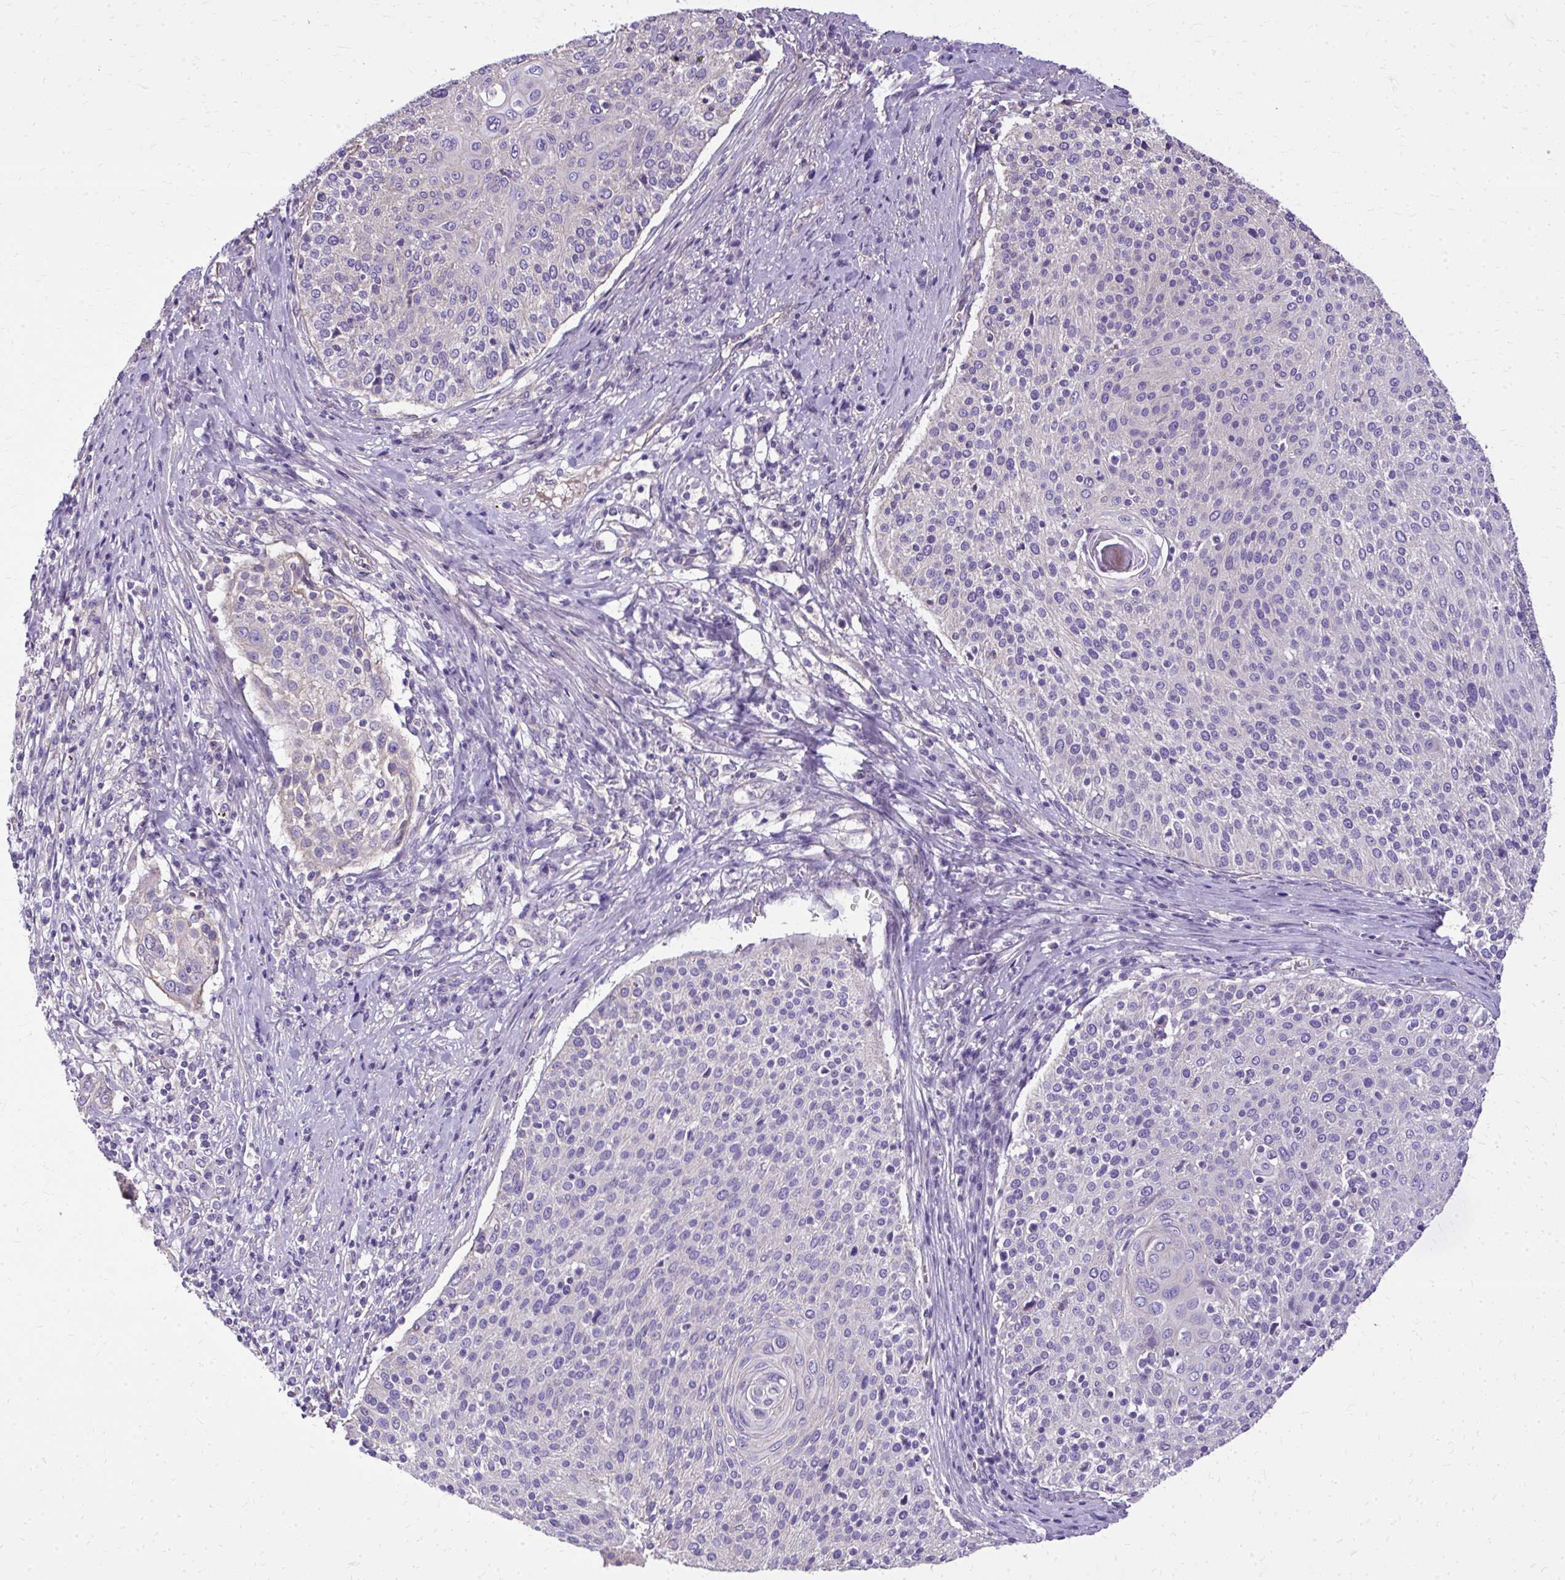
{"staining": {"intensity": "negative", "quantity": "none", "location": "none"}, "tissue": "cervical cancer", "cell_type": "Tumor cells", "image_type": "cancer", "snomed": [{"axis": "morphology", "description": "Squamous cell carcinoma, NOS"}, {"axis": "topography", "description": "Cervix"}], "caption": "There is no significant expression in tumor cells of squamous cell carcinoma (cervical).", "gene": "RUNDC3B", "patient": {"sex": "female", "age": 31}}